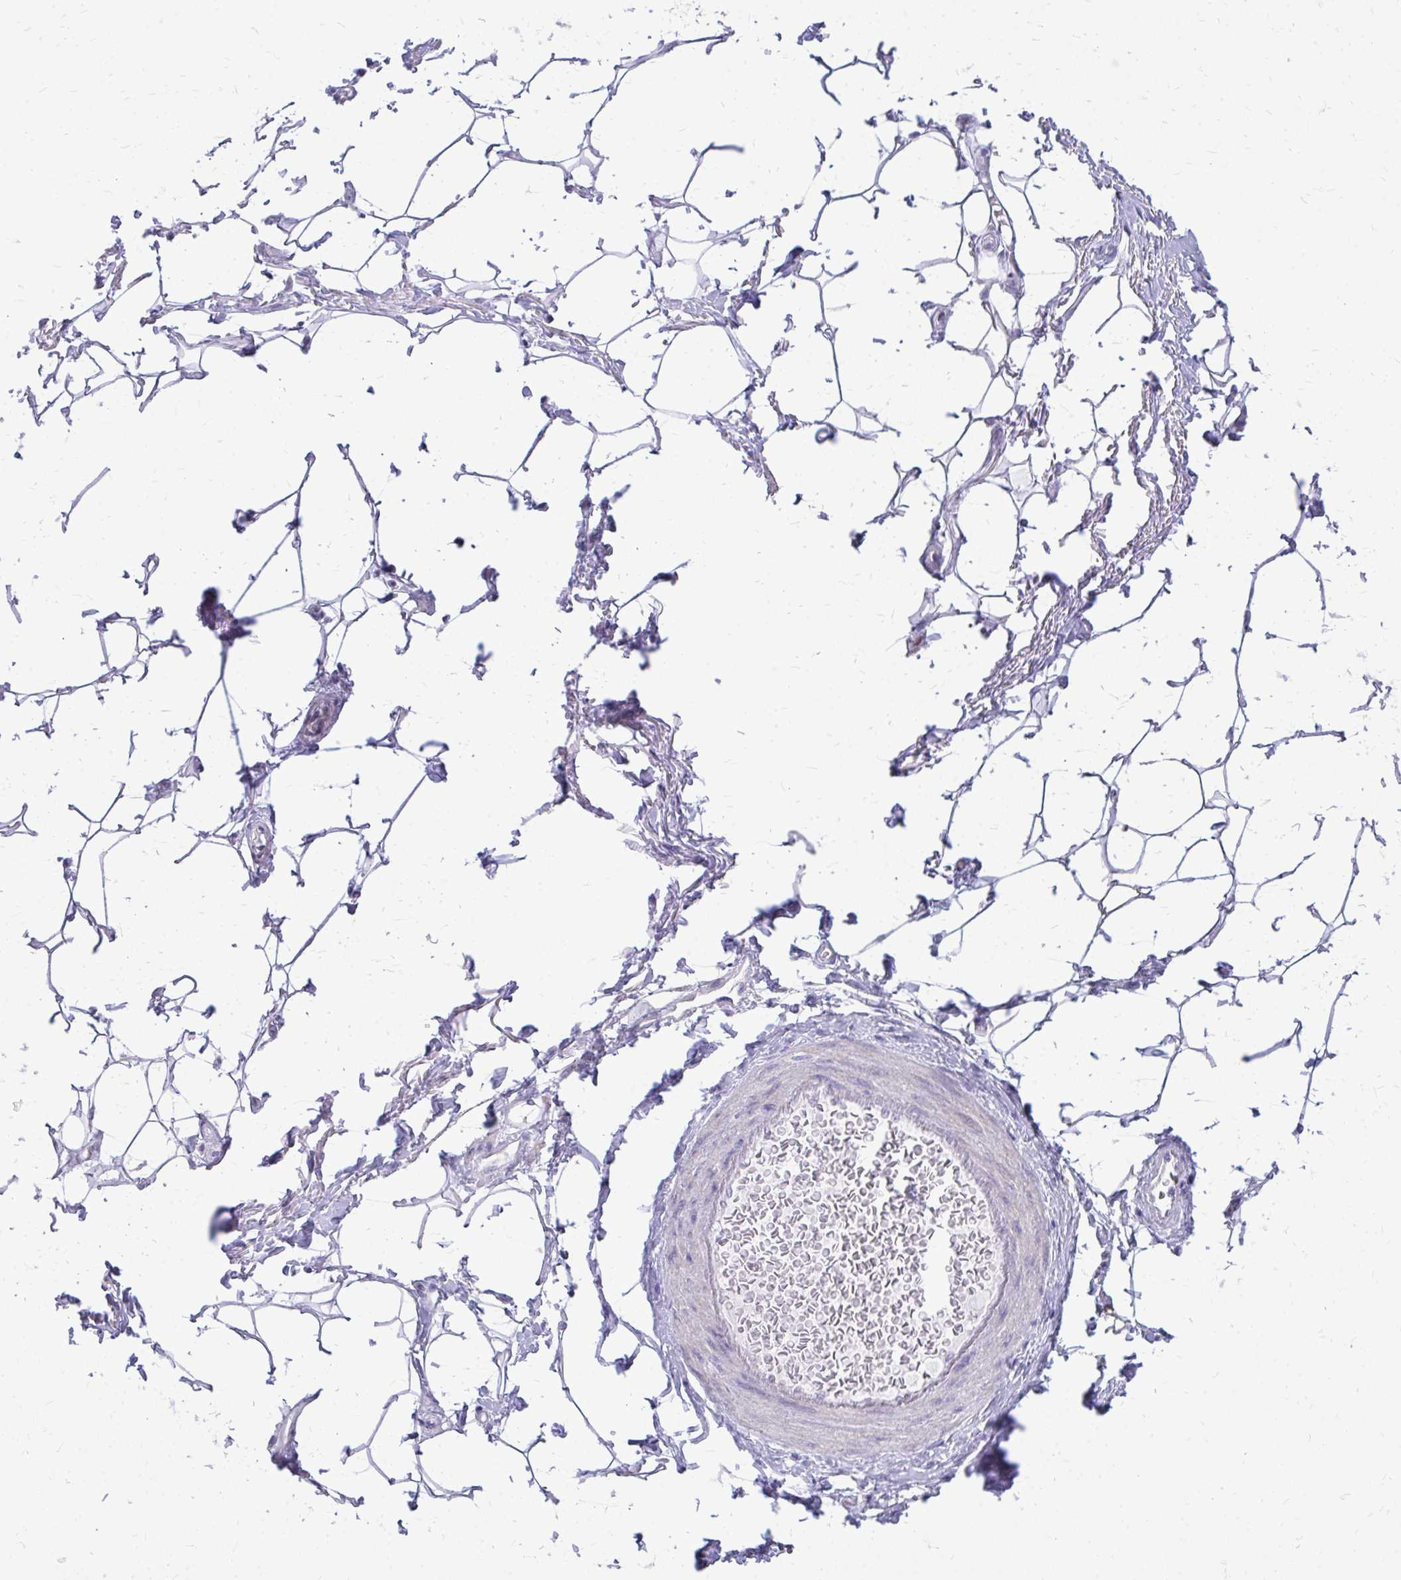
{"staining": {"intensity": "negative", "quantity": "none", "location": "none"}, "tissue": "adipose tissue", "cell_type": "Adipocytes", "image_type": "normal", "snomed": [{"axis": "morphology", "description": "Normal tissue, NOS"}, {"axis": "topography", "description": "Peripheral nerve tissue"}], "caption": "Histopathology image shows no significant protein expression in adipocytes of unremarkable adipose tissue.", "gene": "RPS6KA2", "patient": {"sex": "male", "age": 51}}